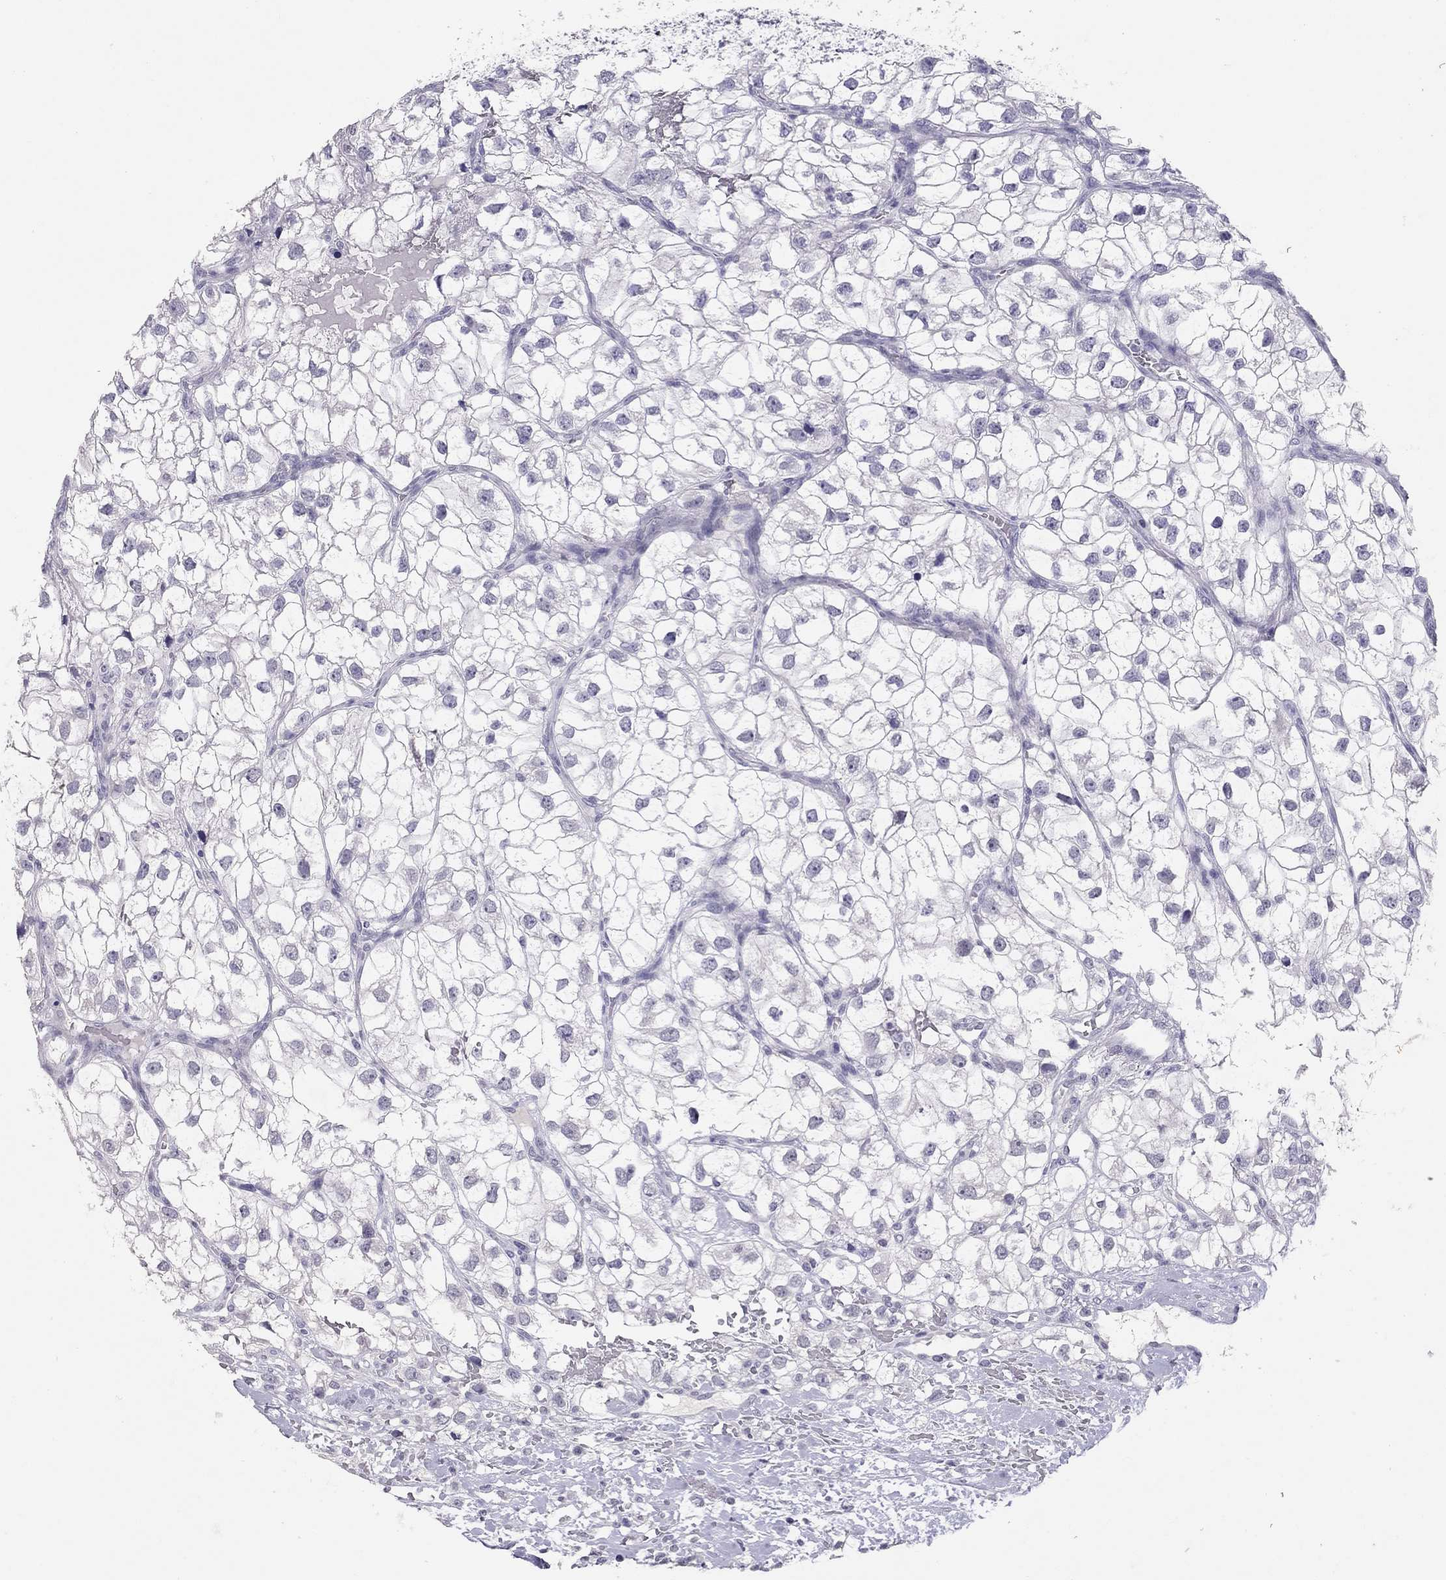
{"staining": {"intensity": "negative", "quantity": "none", "location": "none"}, "tissue": "renal cancer", "cell_type": "Tumor cells", "image_type": "cancer", "snomed": [{"axis": "morphology", "description": "Adenocarcinoma, NOS"}, {"axis": "topography", "description": "Kidney"}], "caption": "An immunohistochemistry (IHC) micrograph of renal cancer (adenocarcinoma) is shown. There is no staining in tumor cells of renal cancer (adenocarcinoma).", "gene": "PSMB11", "patient": {"sex": "male", "age": 59}}